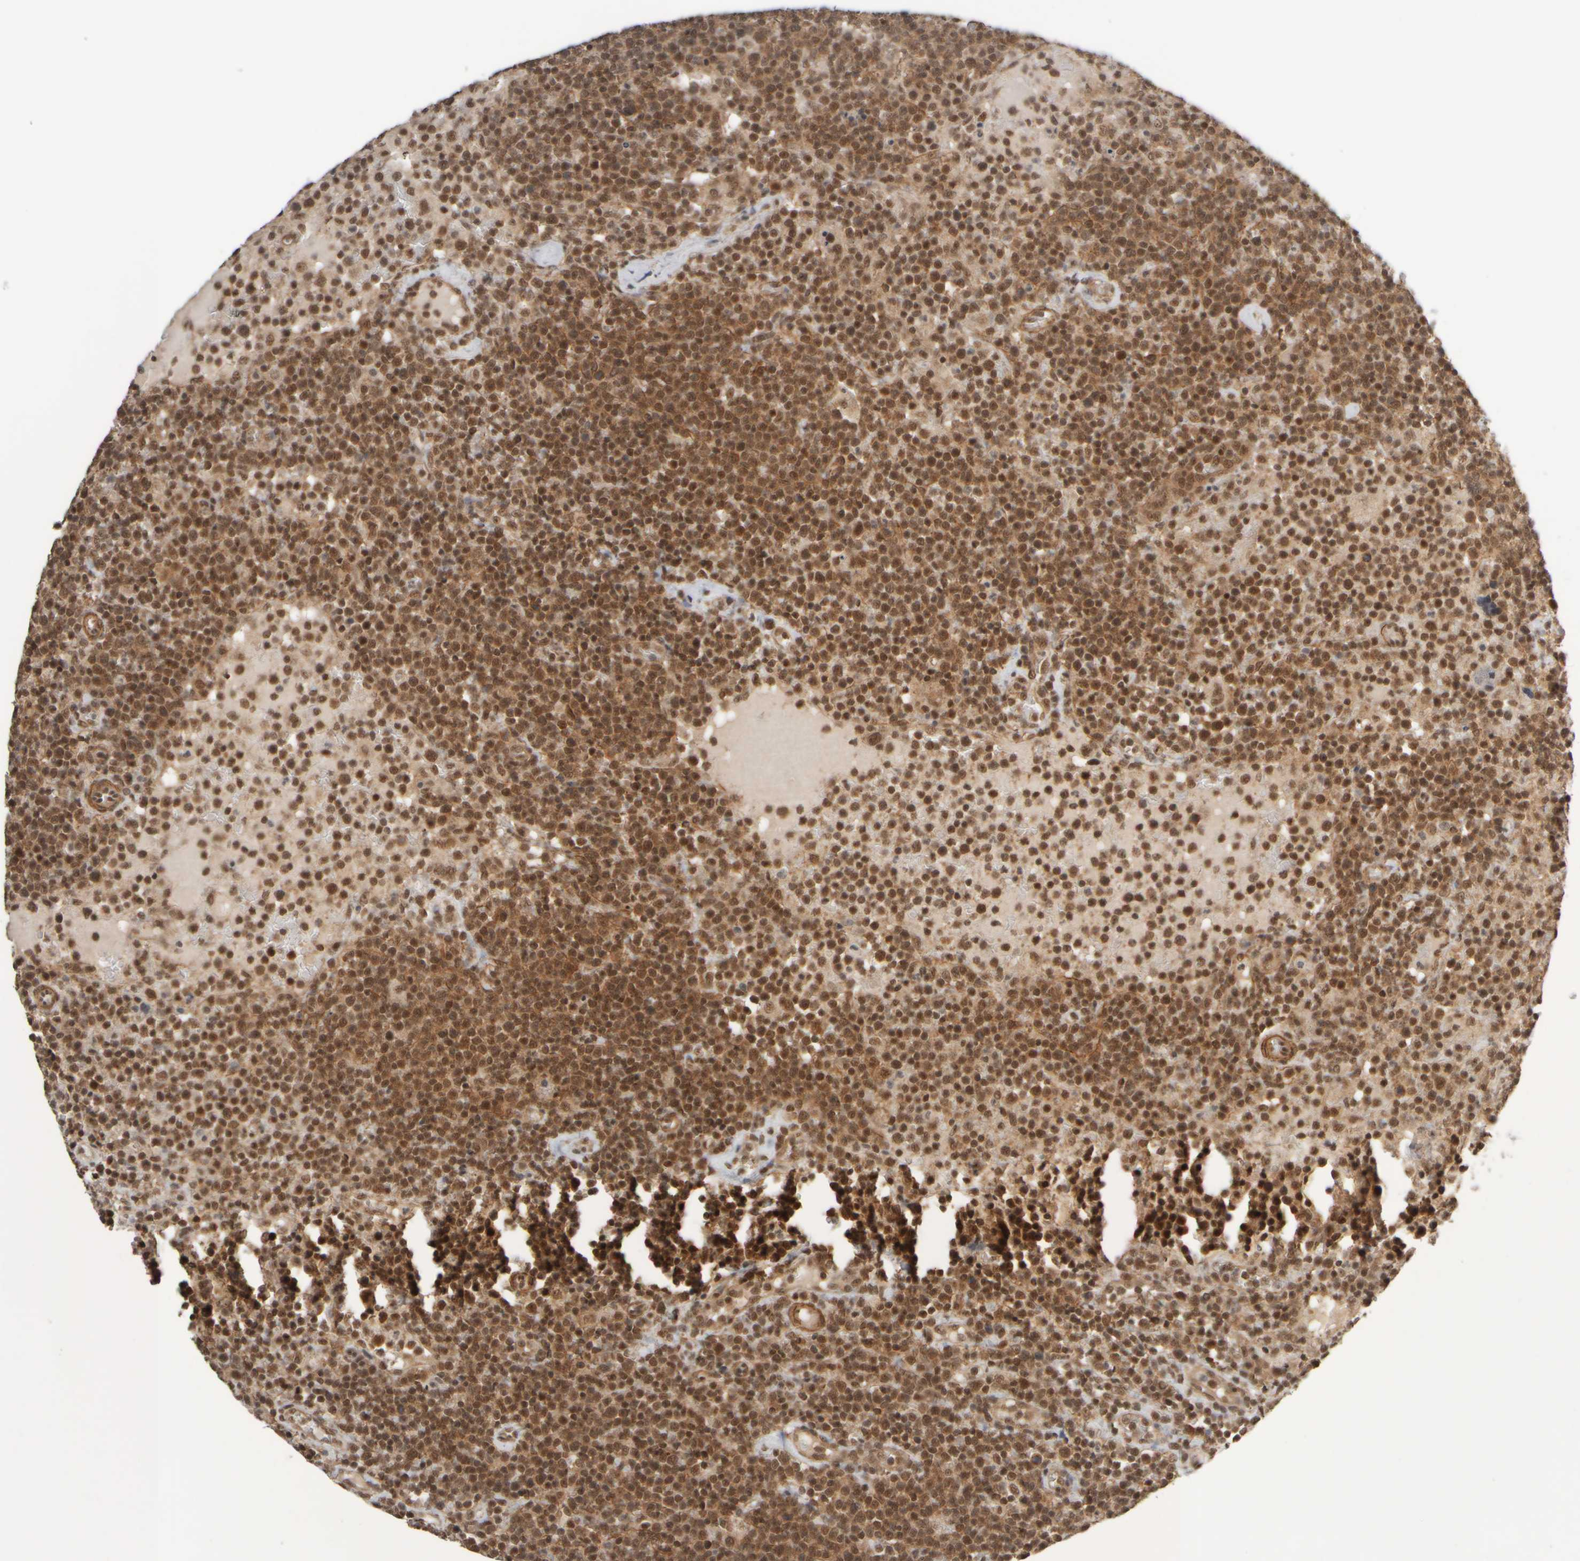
{"staining": {"intensity": "moderate", "quantity": ">75%", "location": "cytoplasmic/membranous,nuclear"}, "tissue": "lymphoma", "cell_type": "Tumor cells", "image_type": "cancer", "snomed": [{"axis": "morphology", "description": "Malignant lymphoma, non-Hodgkin's type, High grade"}, {"axis": "topography", "description": "Lymph node"}], "caption": "This is an image of IHC staining of lymphoma, which shows moderate expression in the cytoplasmic/membranous and nuclear of tumor cells.", "gene": "SYNRG", "patient": {"sex": "male", "age": 61}}